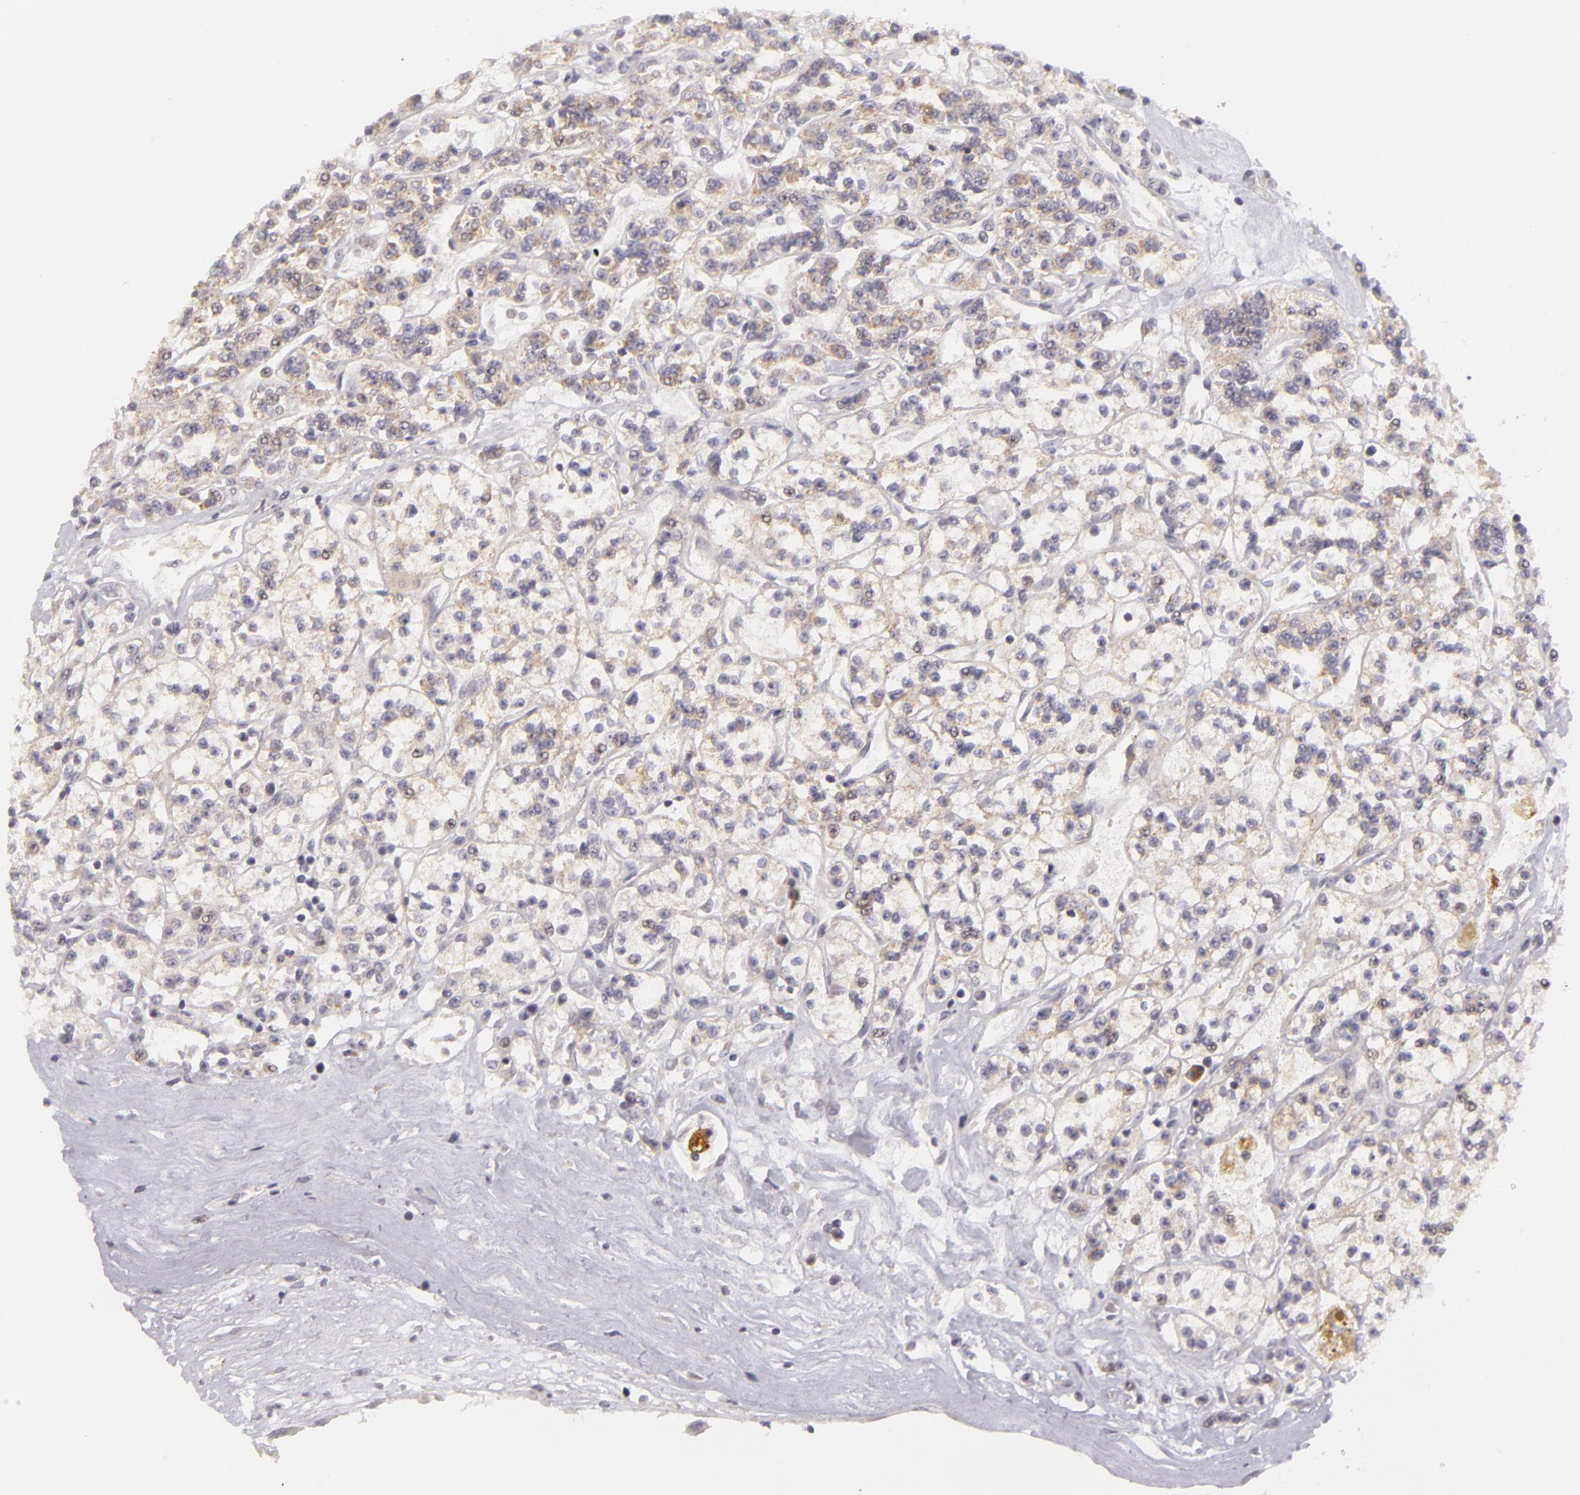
{"staining": {"intensity": "weak", "quantity": "25%-75%", "location": "cytoplasmic/membranous"}, "tissue": "renal cancer", "cell_type": "Tumor cells", "image_type": "cancer", "snomed": [{"axis": "morphology", "description": "Adenocarcinoma, NOS"}, {"axis": "topography", "description": "Kidney"}], "caption": "Immunohistochemistry (IHC) histopathology image of neoplastic tissue: renal adenocarcinoma stained using immunohistochemistry demonstrates low levels of weak protein expression localized specifically in the cytoplasmic/membranous of tumor cells, appearing as a cytoplasmic/membranous brown color.", "gene": "ATP2B3", "patient": {"sex": "female", "age": 76}}